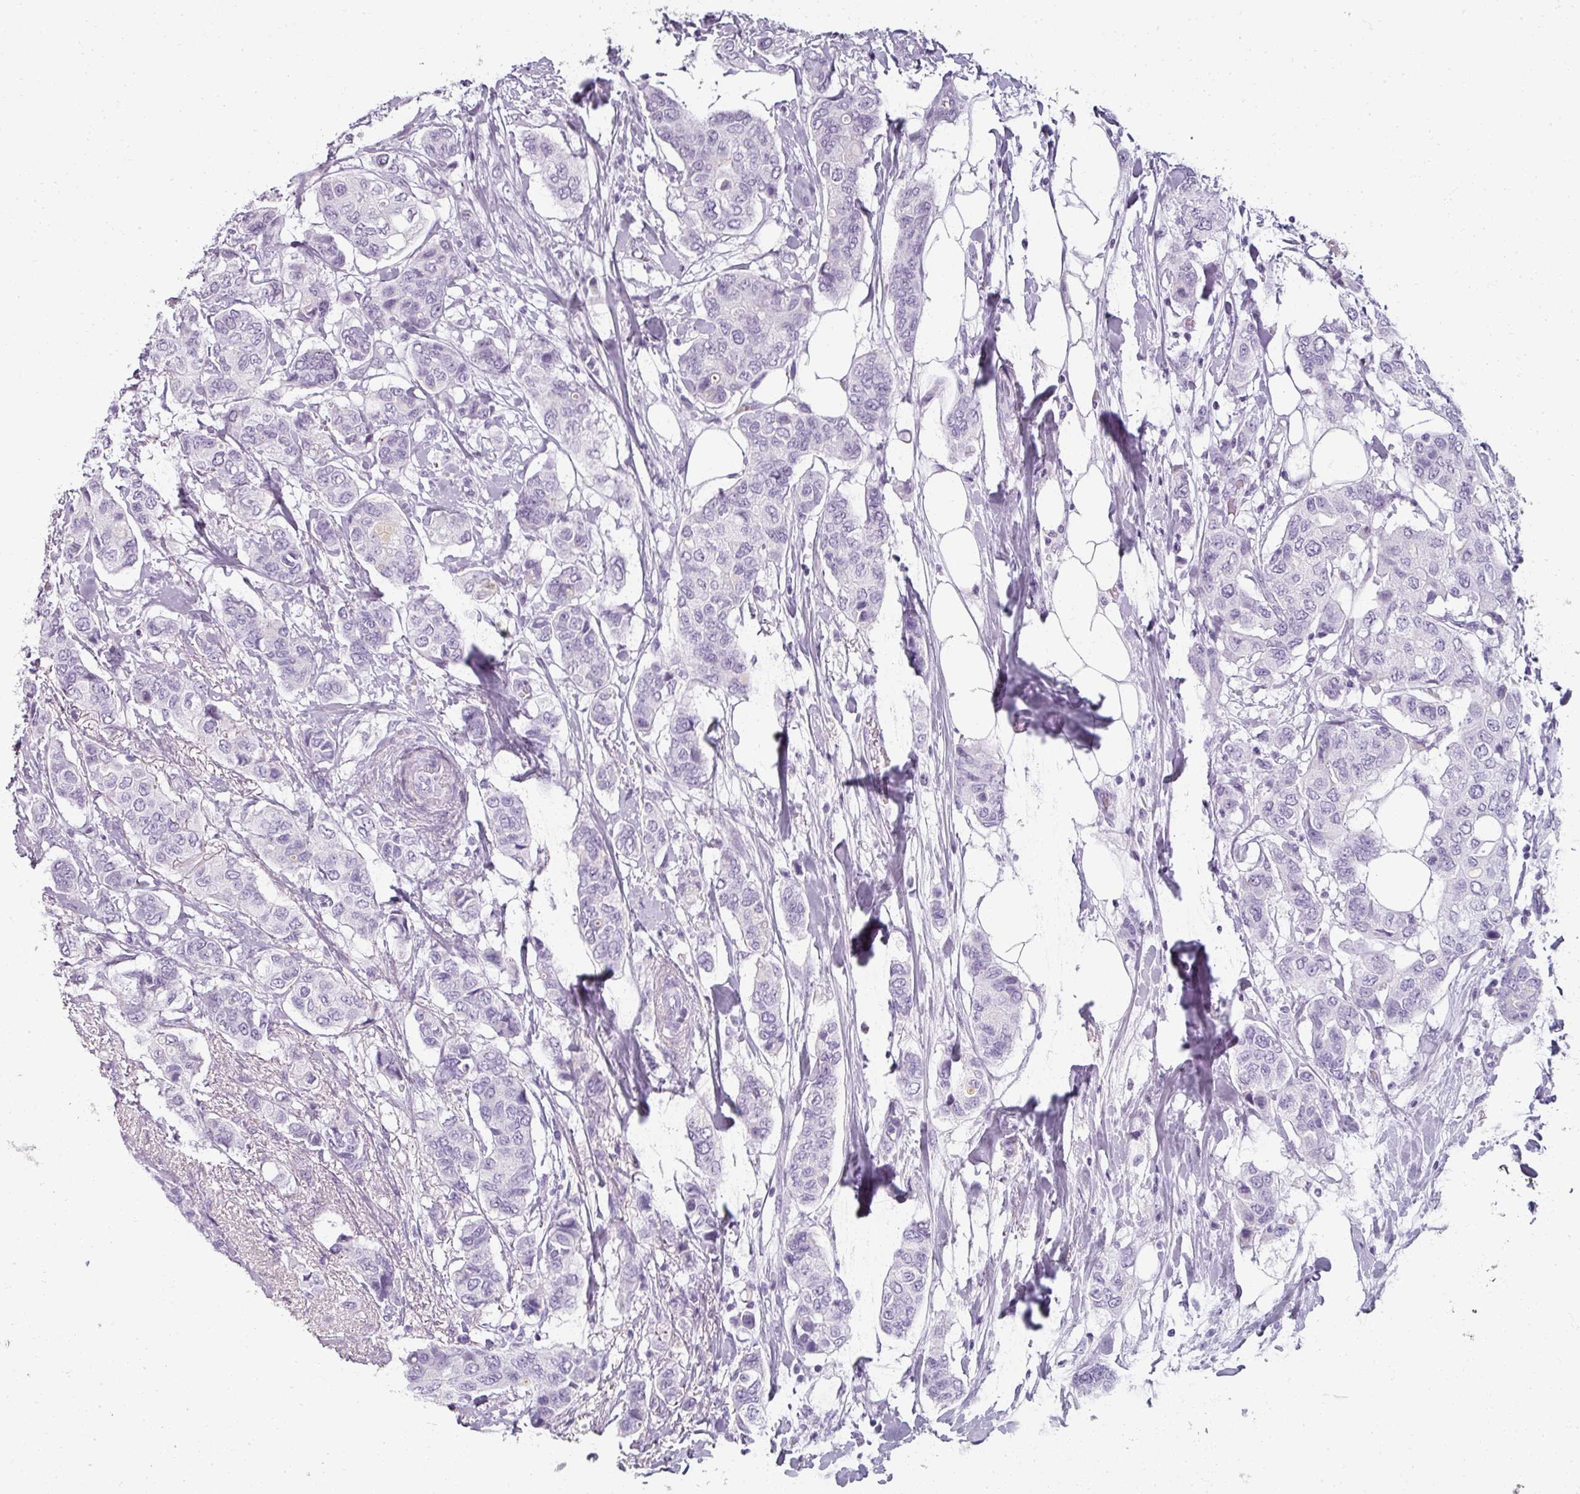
{"staining": {"intensity": "negative", "quantity": "none", "location": "none"}, "tissue": "breast cancer", "cell_type": "Tumor cells", "image_type": "cancer", "snomed": [{"axis": "morphology", "description": "Lobular carcinoma"}, {"axis": "topography", "description": "Breast"}], "caption": "Breast cancer was stained to show a protein in brown. There is no significant expression in tumor cells.", "gene": "REG3G", "patient": {"sex": "female", "age": 51}}